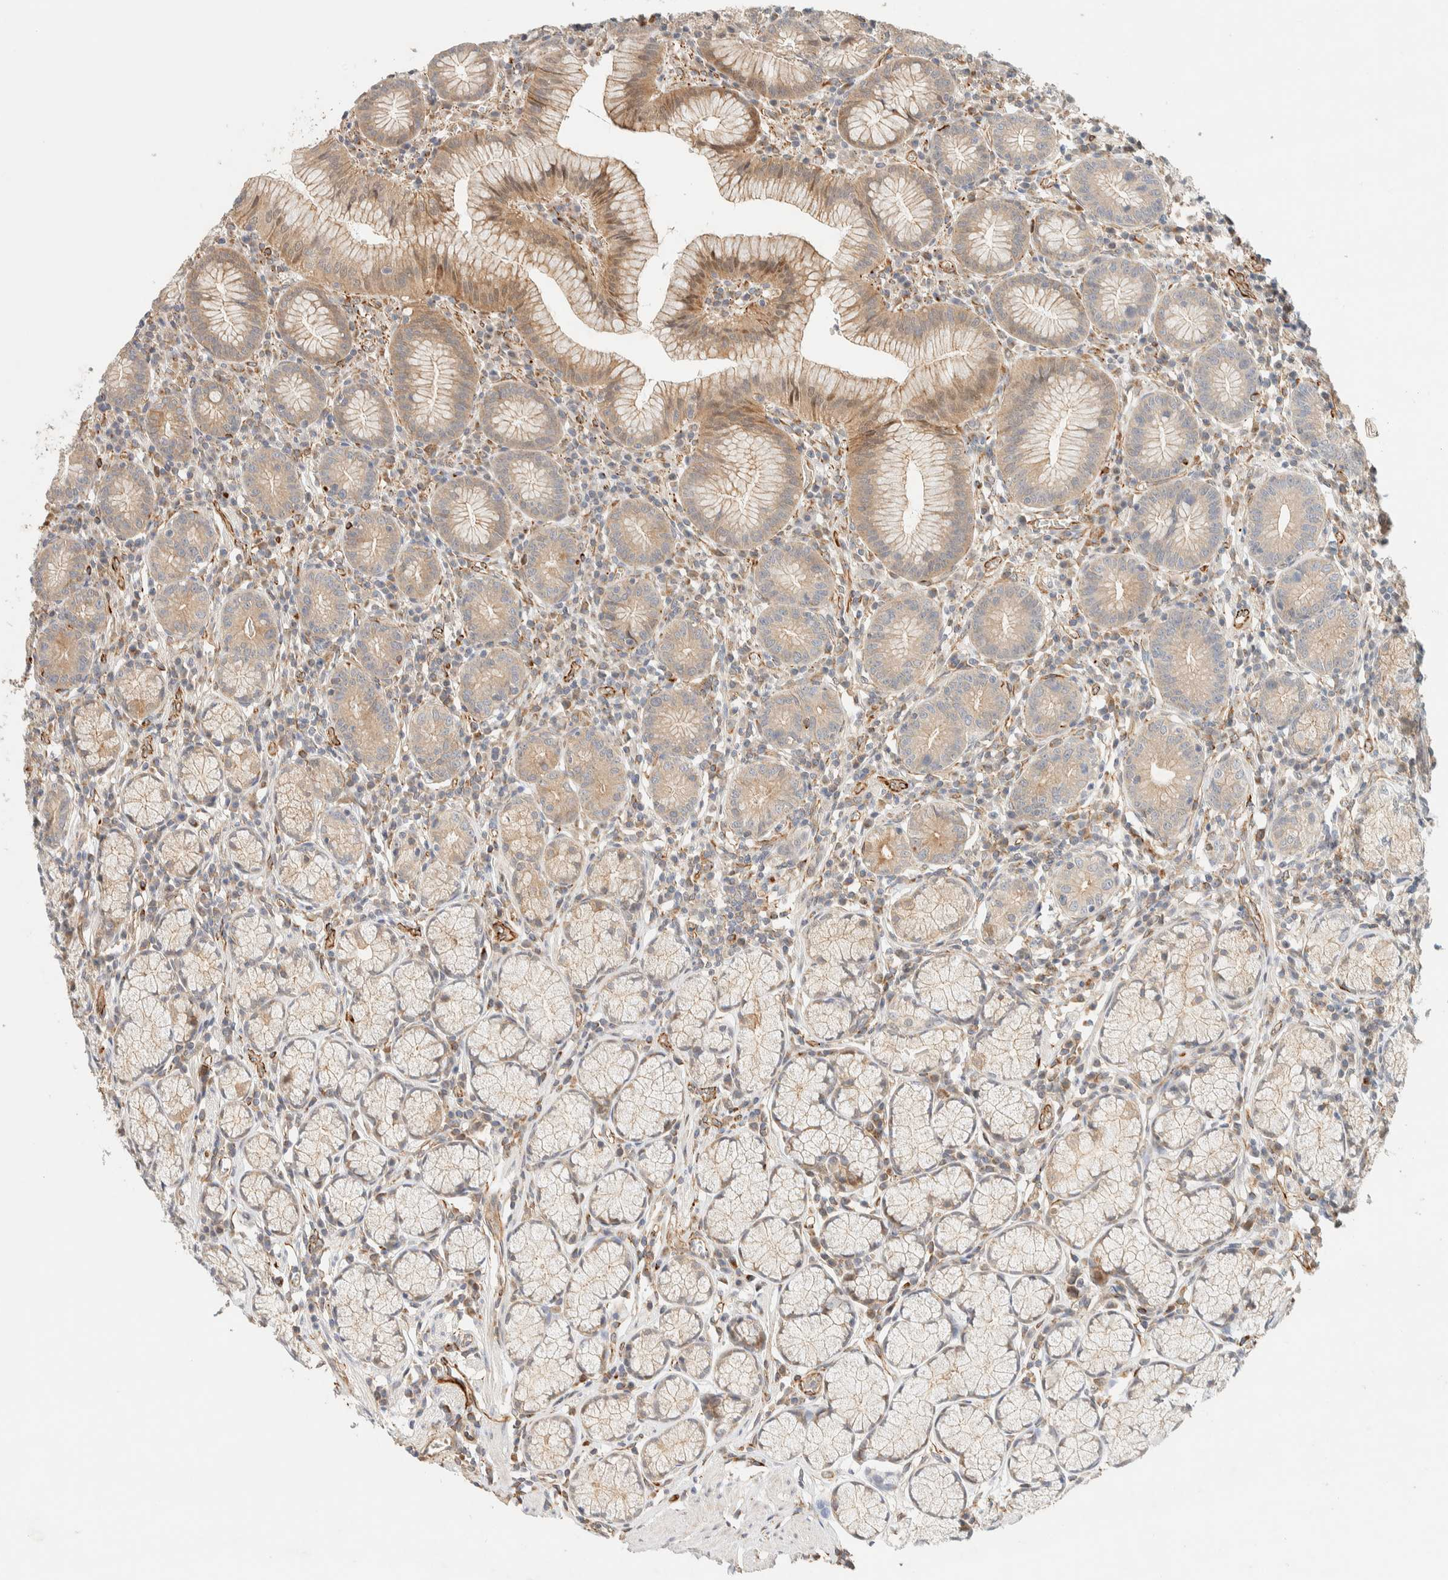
{"staining": {"intensity": "moderate", "quantity": ">75%", "location": "cytoplasmic/membranous"}, "tissue": "stomach", "cell_type": "Glandular cells", "image_type": "normal", "snomed": [{"axis": "morphology", "description": "Normal tissue, NOS"}, {"axis": "topography", "description": "Stomach"}], "caption": "Protein analysis of normal stomach shows moderate cytoplasmic/membranous expression in approximately >75% of glandular cells.", "gene": "FAT1", "patient": {"sex": "male", "age": 55}}